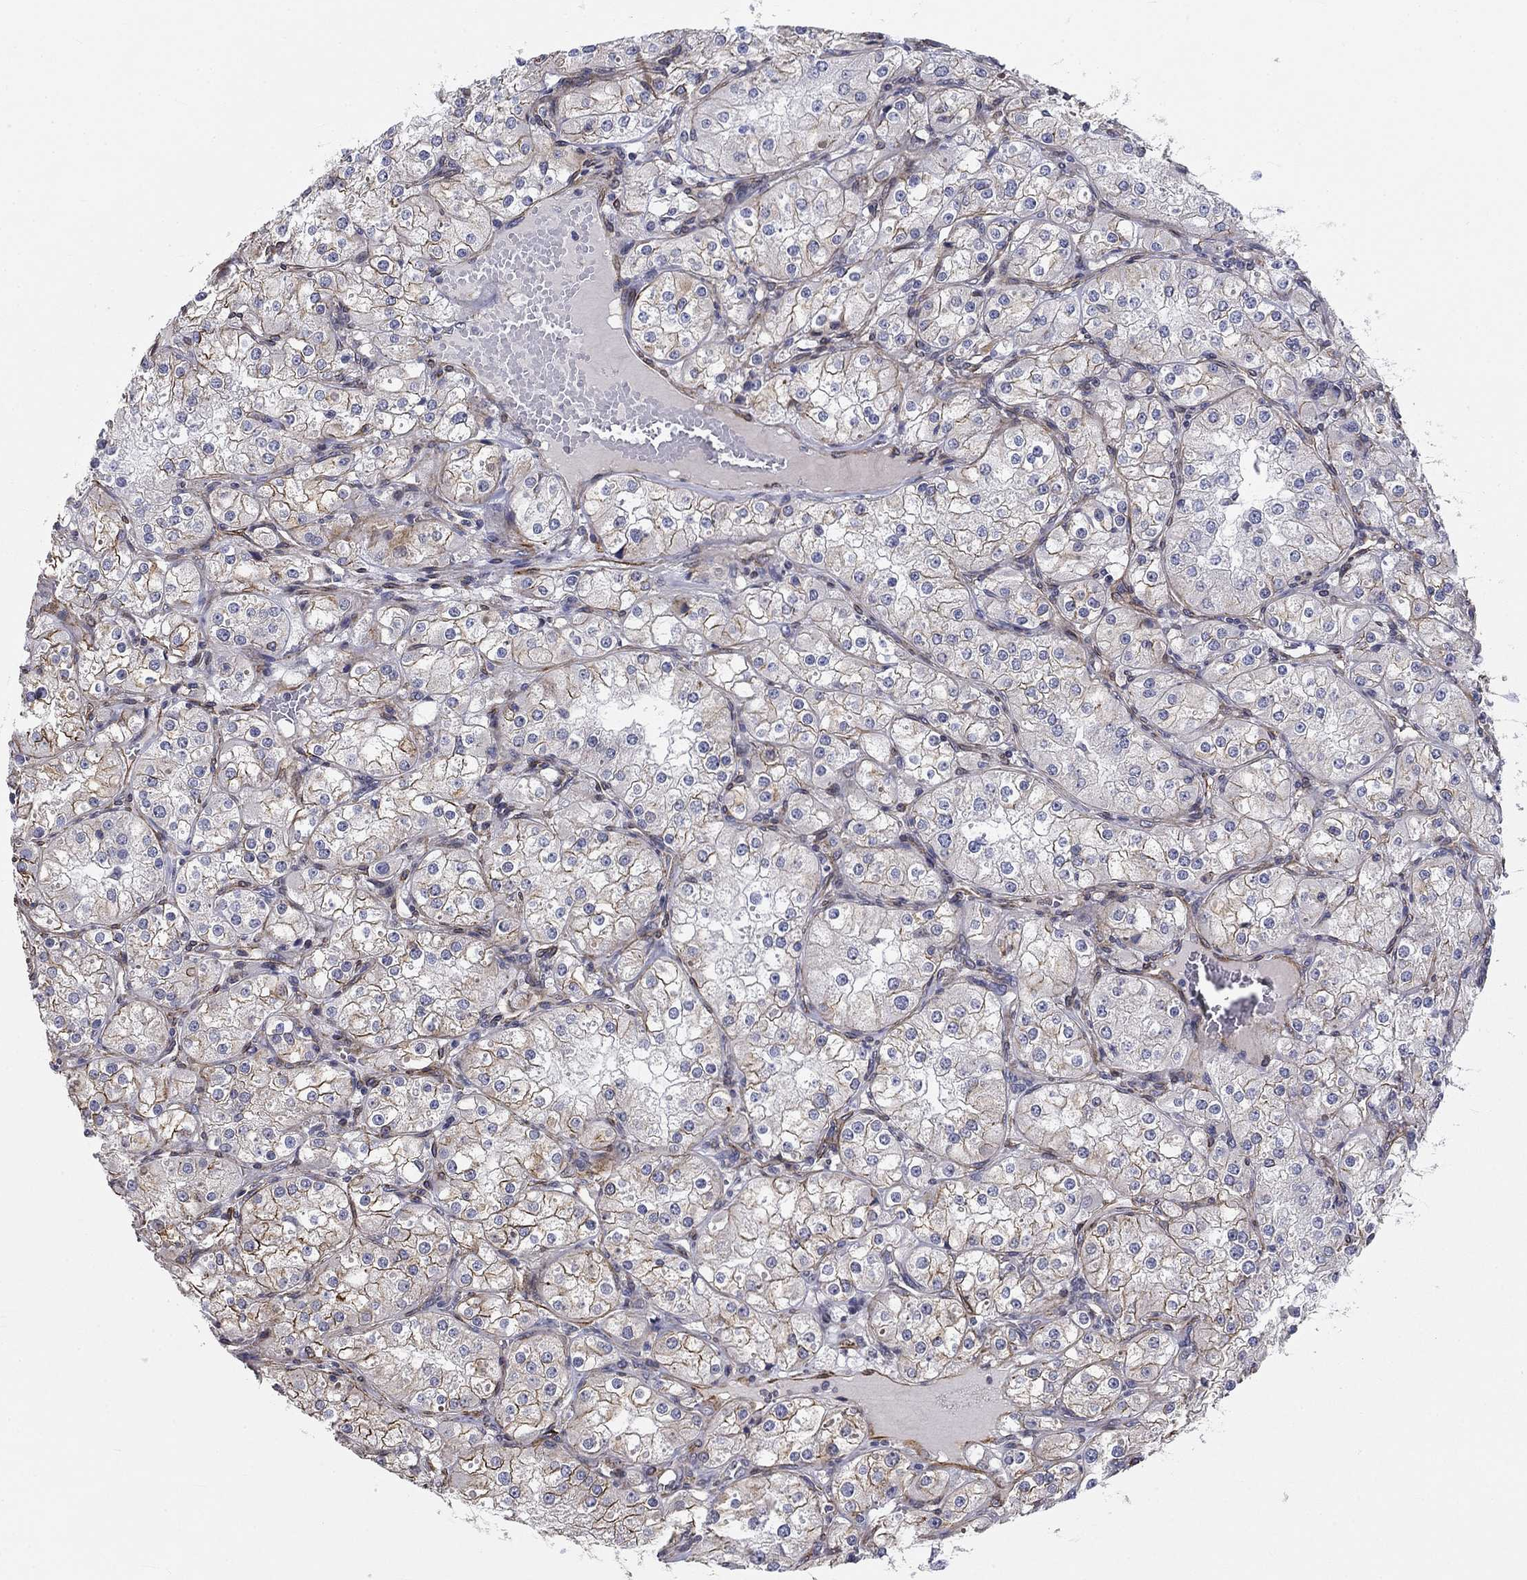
{"staining": {"intensity": "moderate", "quantity": "<25%", "location": "cytoplasmic/membranous"}, "tissue": "renal cancer", "cell_type": "Tumor cells", "image_type": "cancer", "snomed": [{"axis": "morphology", "description": "Adenocarcinoma, NOS"}, {"axis": "topography", "description": "Kidney"}], "caption": "Renal cancer was stained to show a protein in brown. There is low levels of moderate cytoplasmic/membranous expression in about <25% of tumor cells.", "gene": "SYNC", "patient": {"sex": "male", "age": 77}}